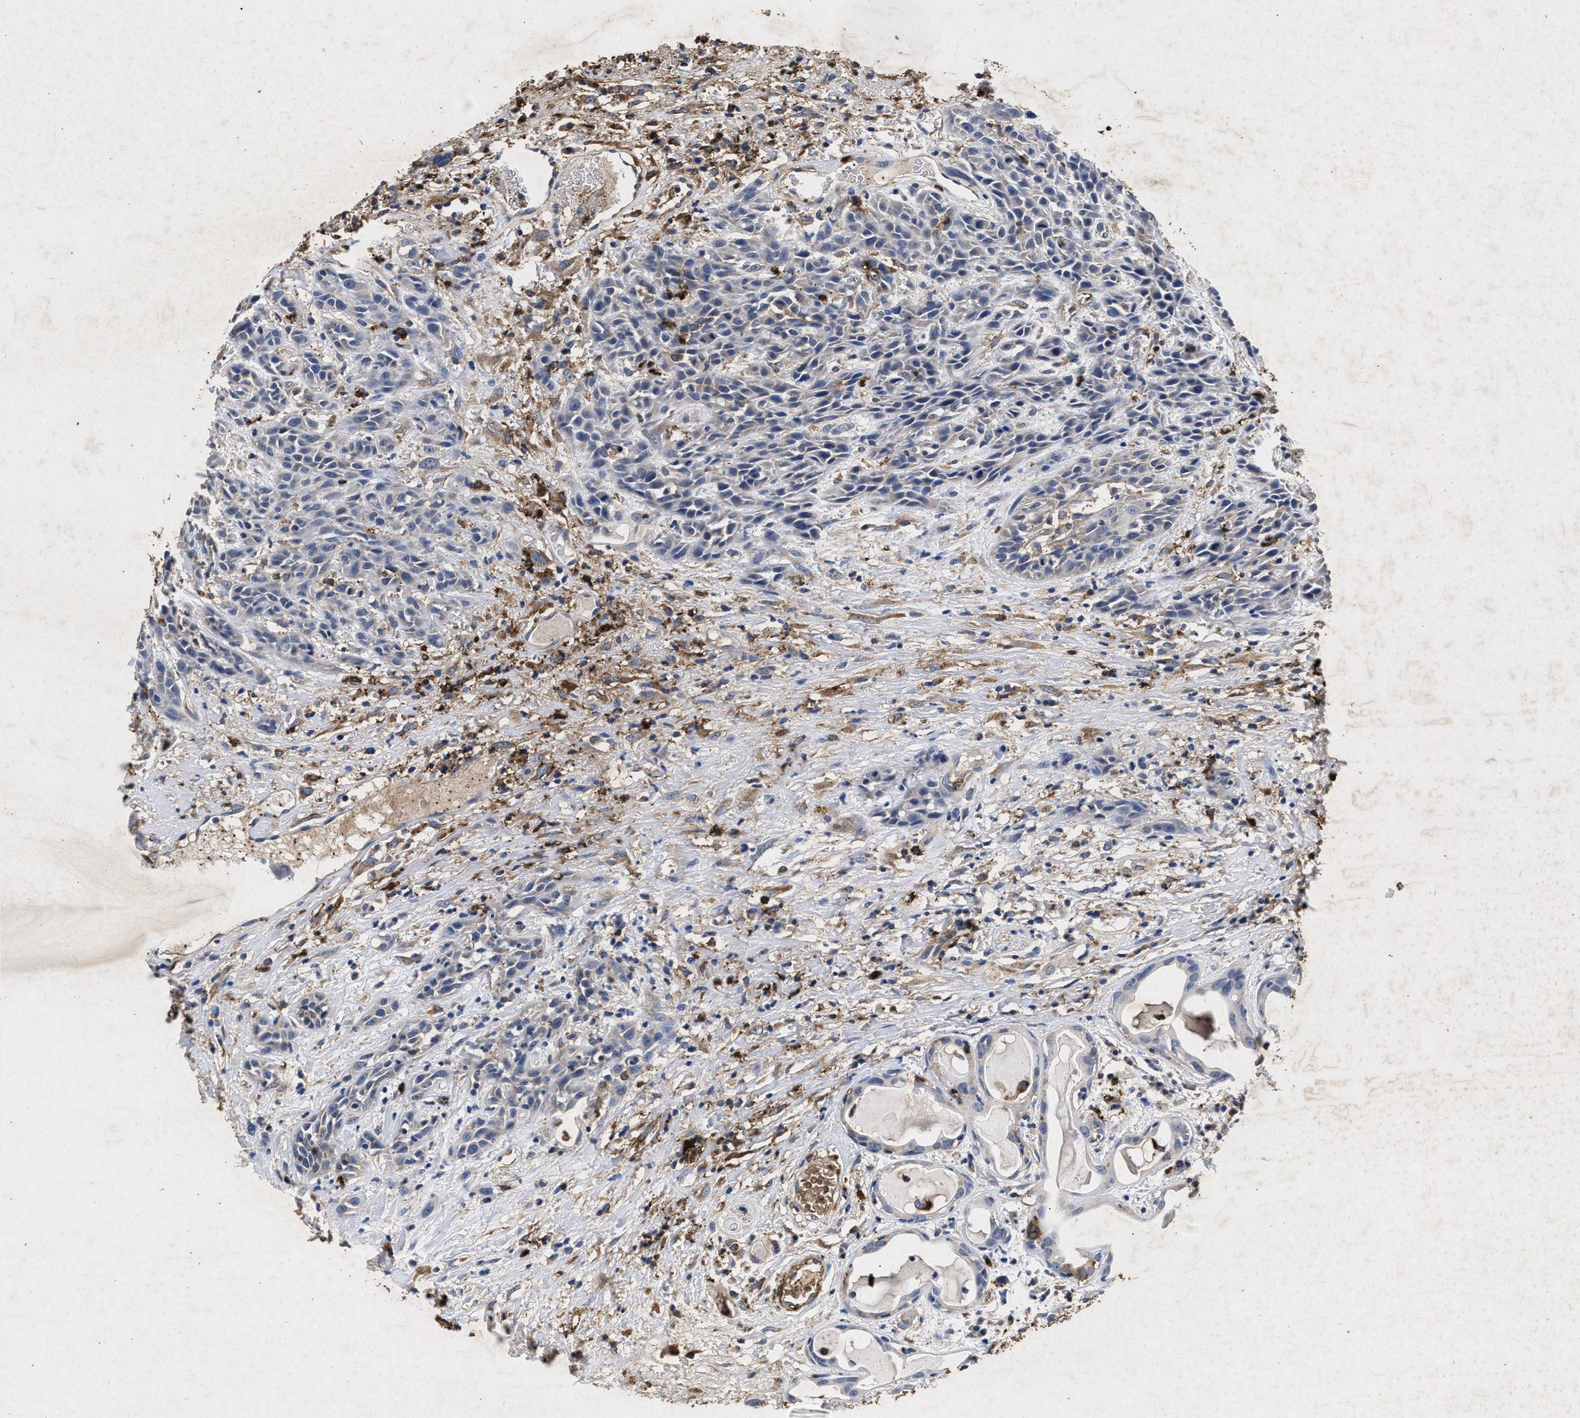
{"staining": {"intensity": "negative", "quantity": "none", "location": "none"}, "tissue": "head and neck cancer", "cell_type": "Tumor cells", "image_type": "cancer", "snomed": [{"axis": "morphology", "description": "Normal tissue, NOS"}, {"axis": "morphology", "description": "Squamous cell carcinoma, NOS"}, {"axis": "topography", "description": "Cartilage tissue"}, {"axis": "topography", "description": "Head-Neck"}], "caption": "The IHC micrograph has no significant positivity in tumor cells of squamous cell carcinoma (head and neck) tissue.", "gene": "LTB4R2", "patient": {"sex": "male", "age": 62}}